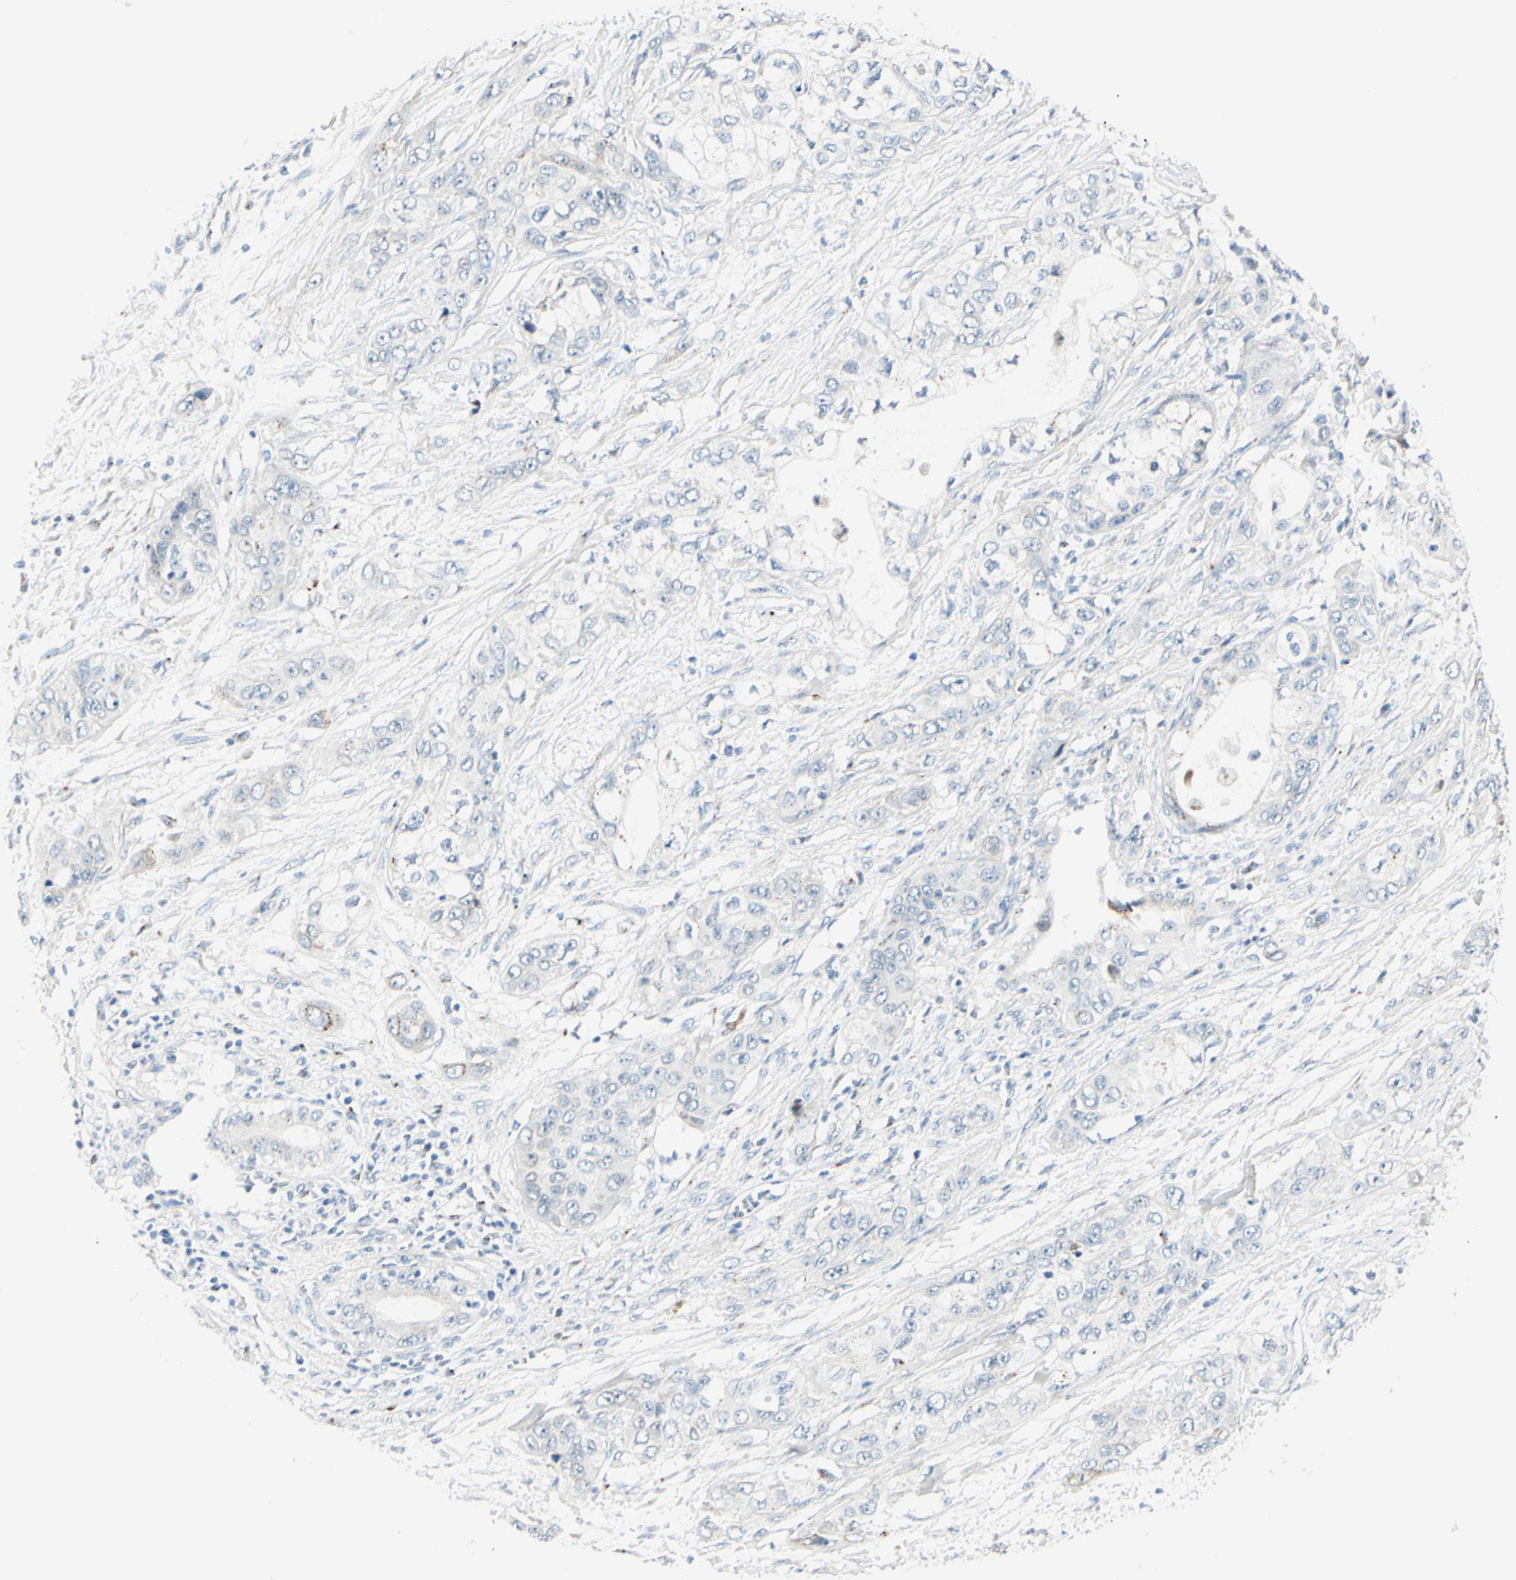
{"staining": {"intensity": "negative", "quantity": "none", "location": "none"}, "tissue": "pancreatic cancer", "cell_type": "Tumor cells", "image_type": "cancer", "snomed": [{"axis": "morphology", "description": "Adenocarcinoma, NOS"}, {"axis": "topography", "description": "Pancreas"}], "caption": "A photomicrograph of human pancreatic cancer (adenocarcinoma) is negative for staining in tumor cells.", "gene": "B4GALT1", "patient": {"sex": "female", "age": 70}}